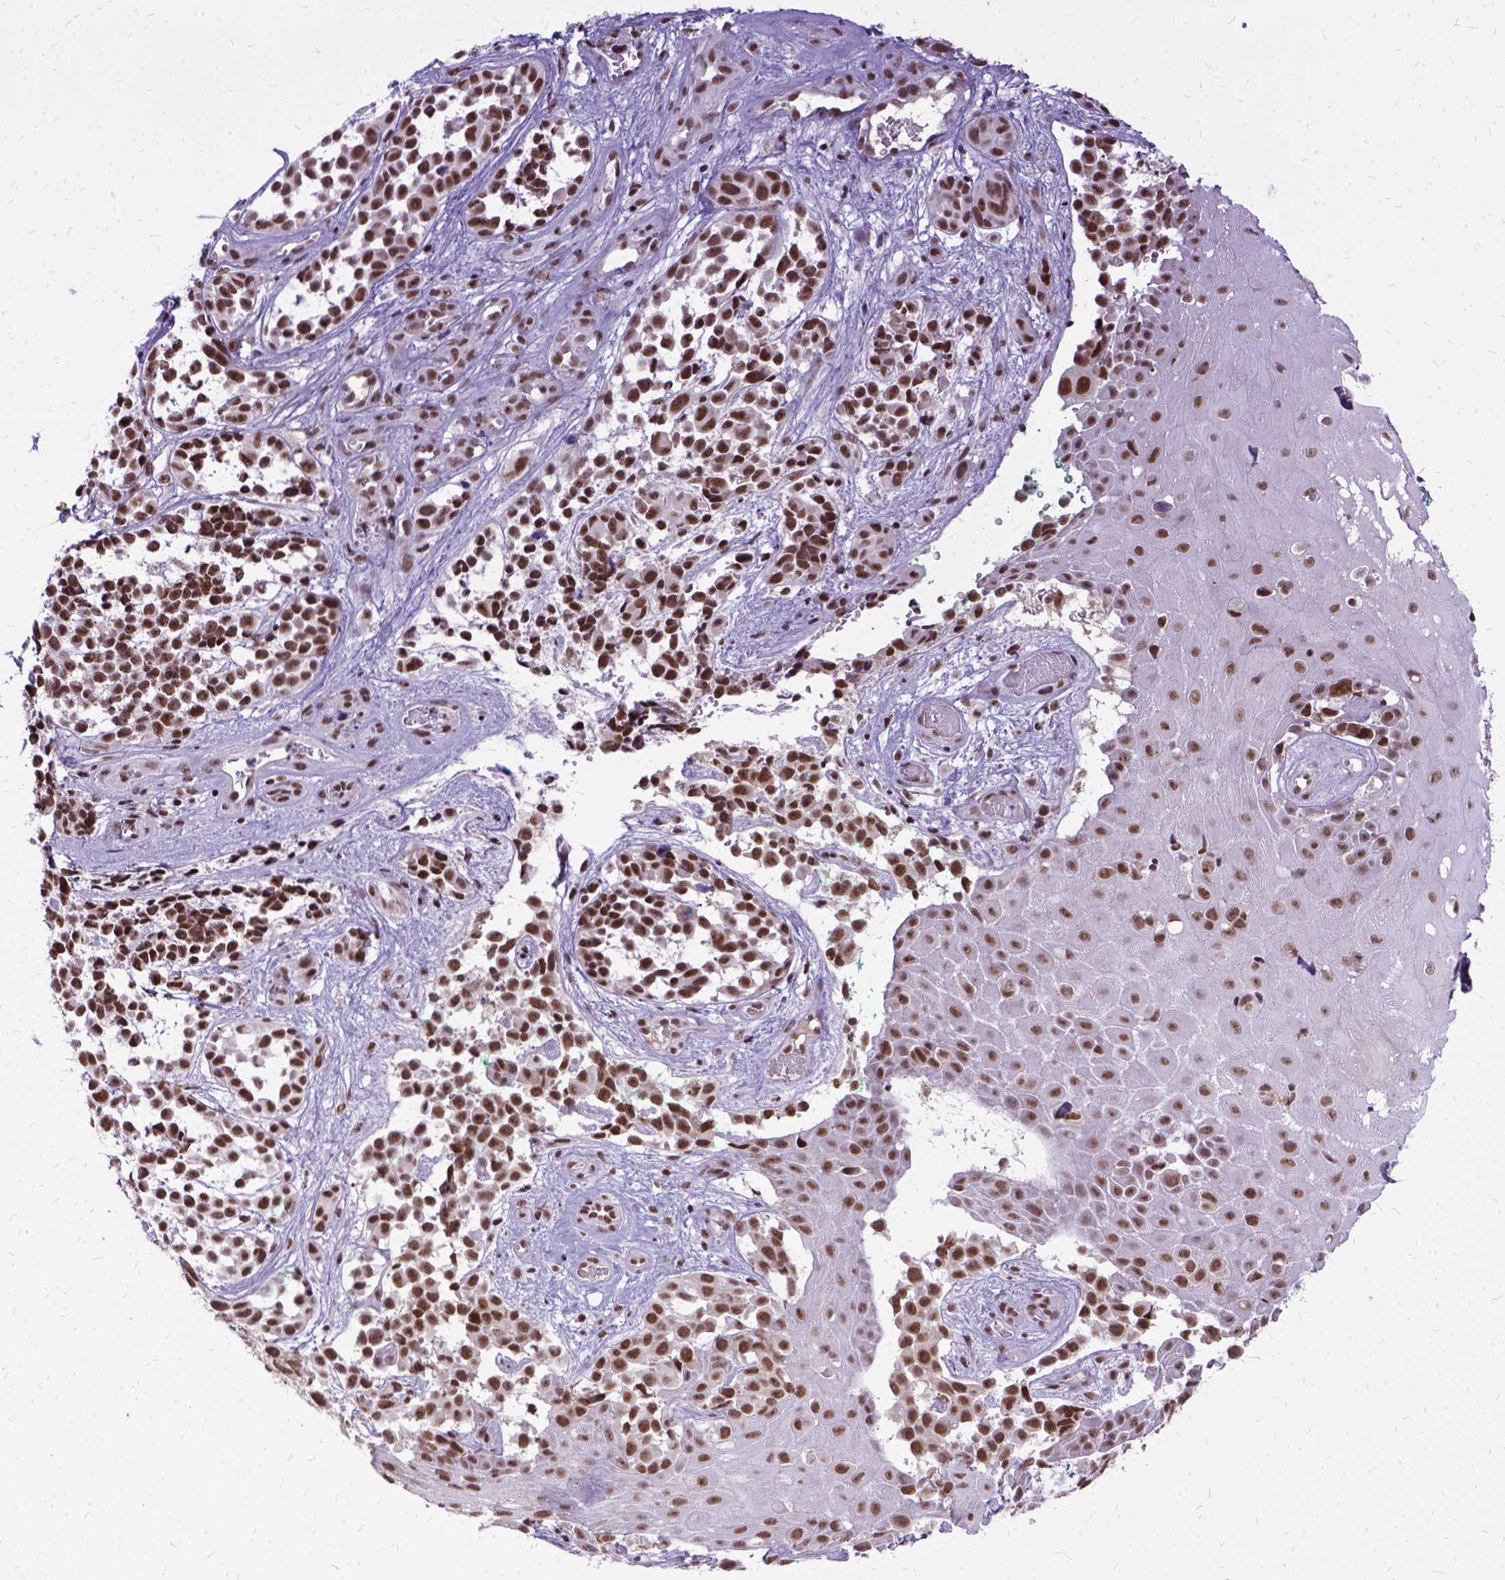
{"staining": {"intensity": "moderate", "quantity": ">75%", "location": "nuclear"}, "tissue": "melanoma", "cell_type": "Tumor cells", "image_type": "cancer", "snomed": [{"axis": "morphology", "description": "Malignant melanoma, NOS"}, {"axis": "topography", "description": "Skin"}], "caption": "Immunohistochemical staining of melanoma shows medium levels of moderate nuclear protein expression in approximately >75% of tumor cells.", "gene": "SETD1A", "patient": {"sex": "female", "age": 88}}